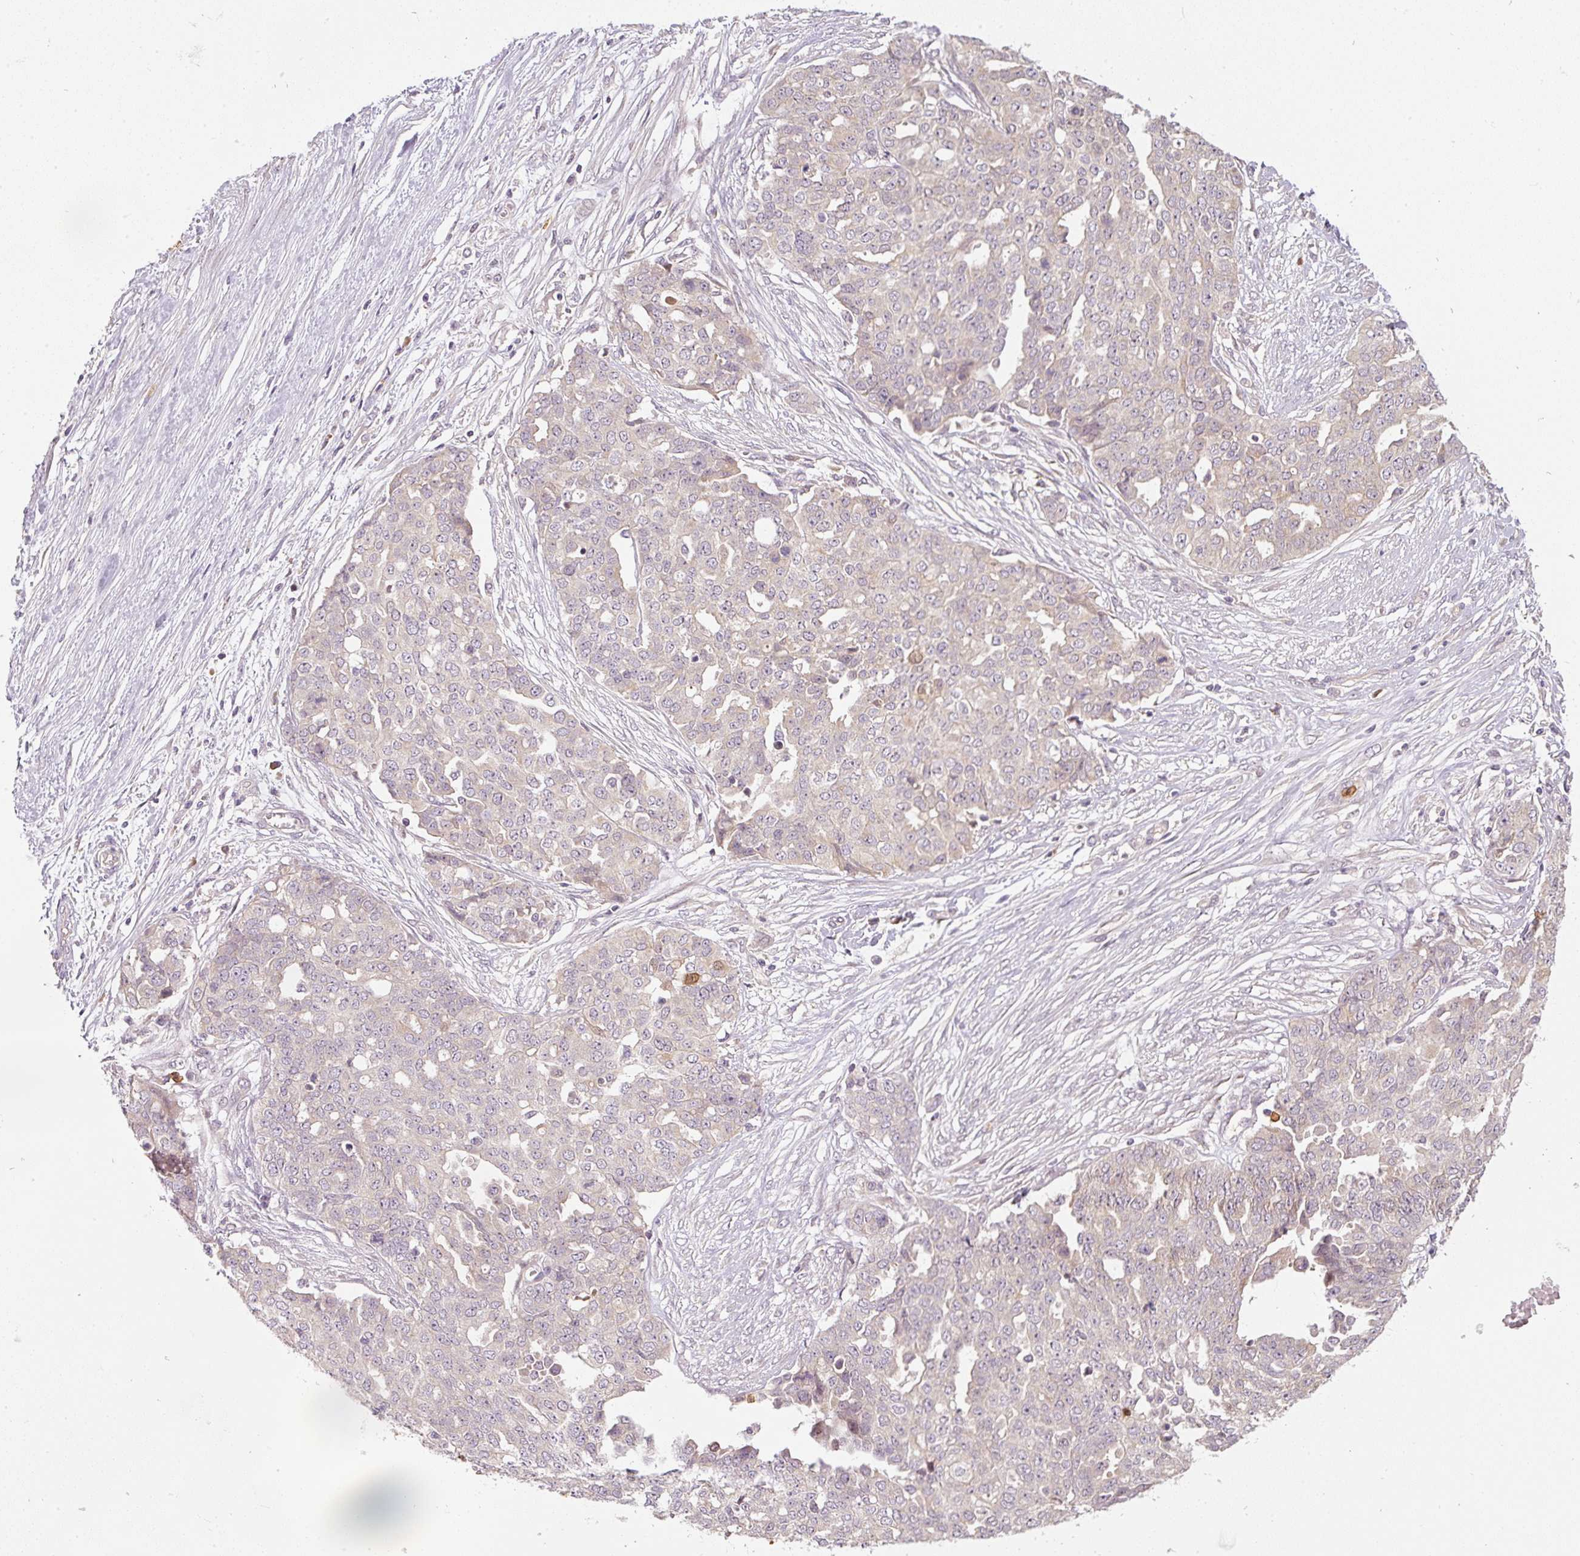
{"staining": {"intensity": "negative", "quantity": "none", "location": "none"}, "tissue": "ovarian cancer", "cell_type": "Tumor cells", "image_type": "cancer", "snomed": [{"axis": "morphology", "description": "Cystadenocarcinoma, serous, NOS"}, {"axis": "topography", "description": "Soft tissue"}, {"axis": "topography", "description": "Ovary"}], "caption": "Immunohistochemical staining of human ovarian cancer displays no significant expression in tumor cells.", "gene": "CTTNBP2", "patient": {"sex": "female", "age": 57}}